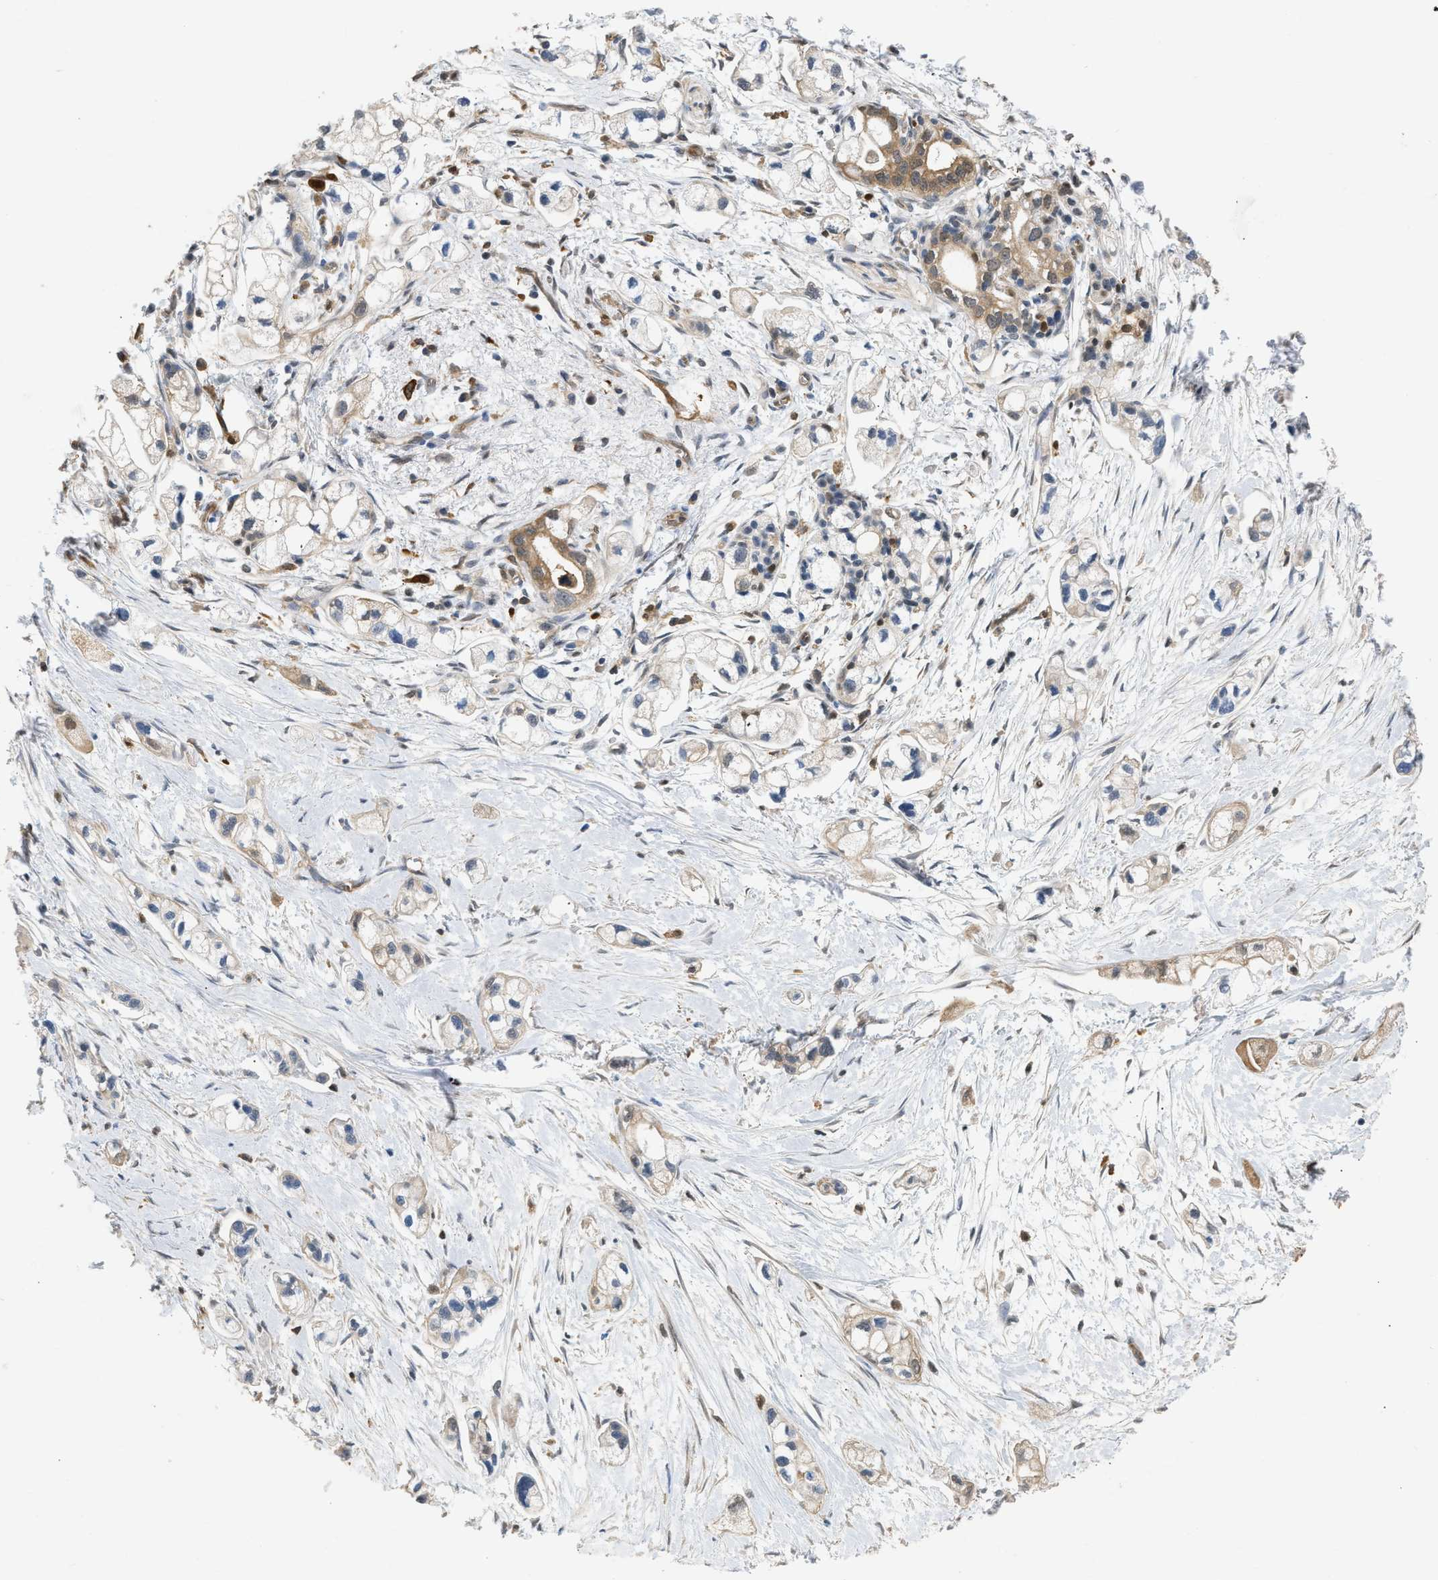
{"staining": {"intensity": "moderate", "quantity": "25%-75%", "location": "cytoplasmic/membranous"}, "tissue": "pancreatic cancer", "cell_type": "Tumor cells", "image_type": "cancer", "snomed": [{"axis": "morphology", "description": "Adenocarcinoma, NOS"}, {"axis": "topography", "description": "Pancreas"}], "caption": "A high-resolution histopathology image shows immunohistochemistry (IHC) staining of pancreatic cancer (adenocarcinoma), which reveals moderate cytoplasmic/membranous expression in approximately 25%-75% of tumor cells.", "gene": "ENO1", "patient": {"sex": "male", "age": 74}}